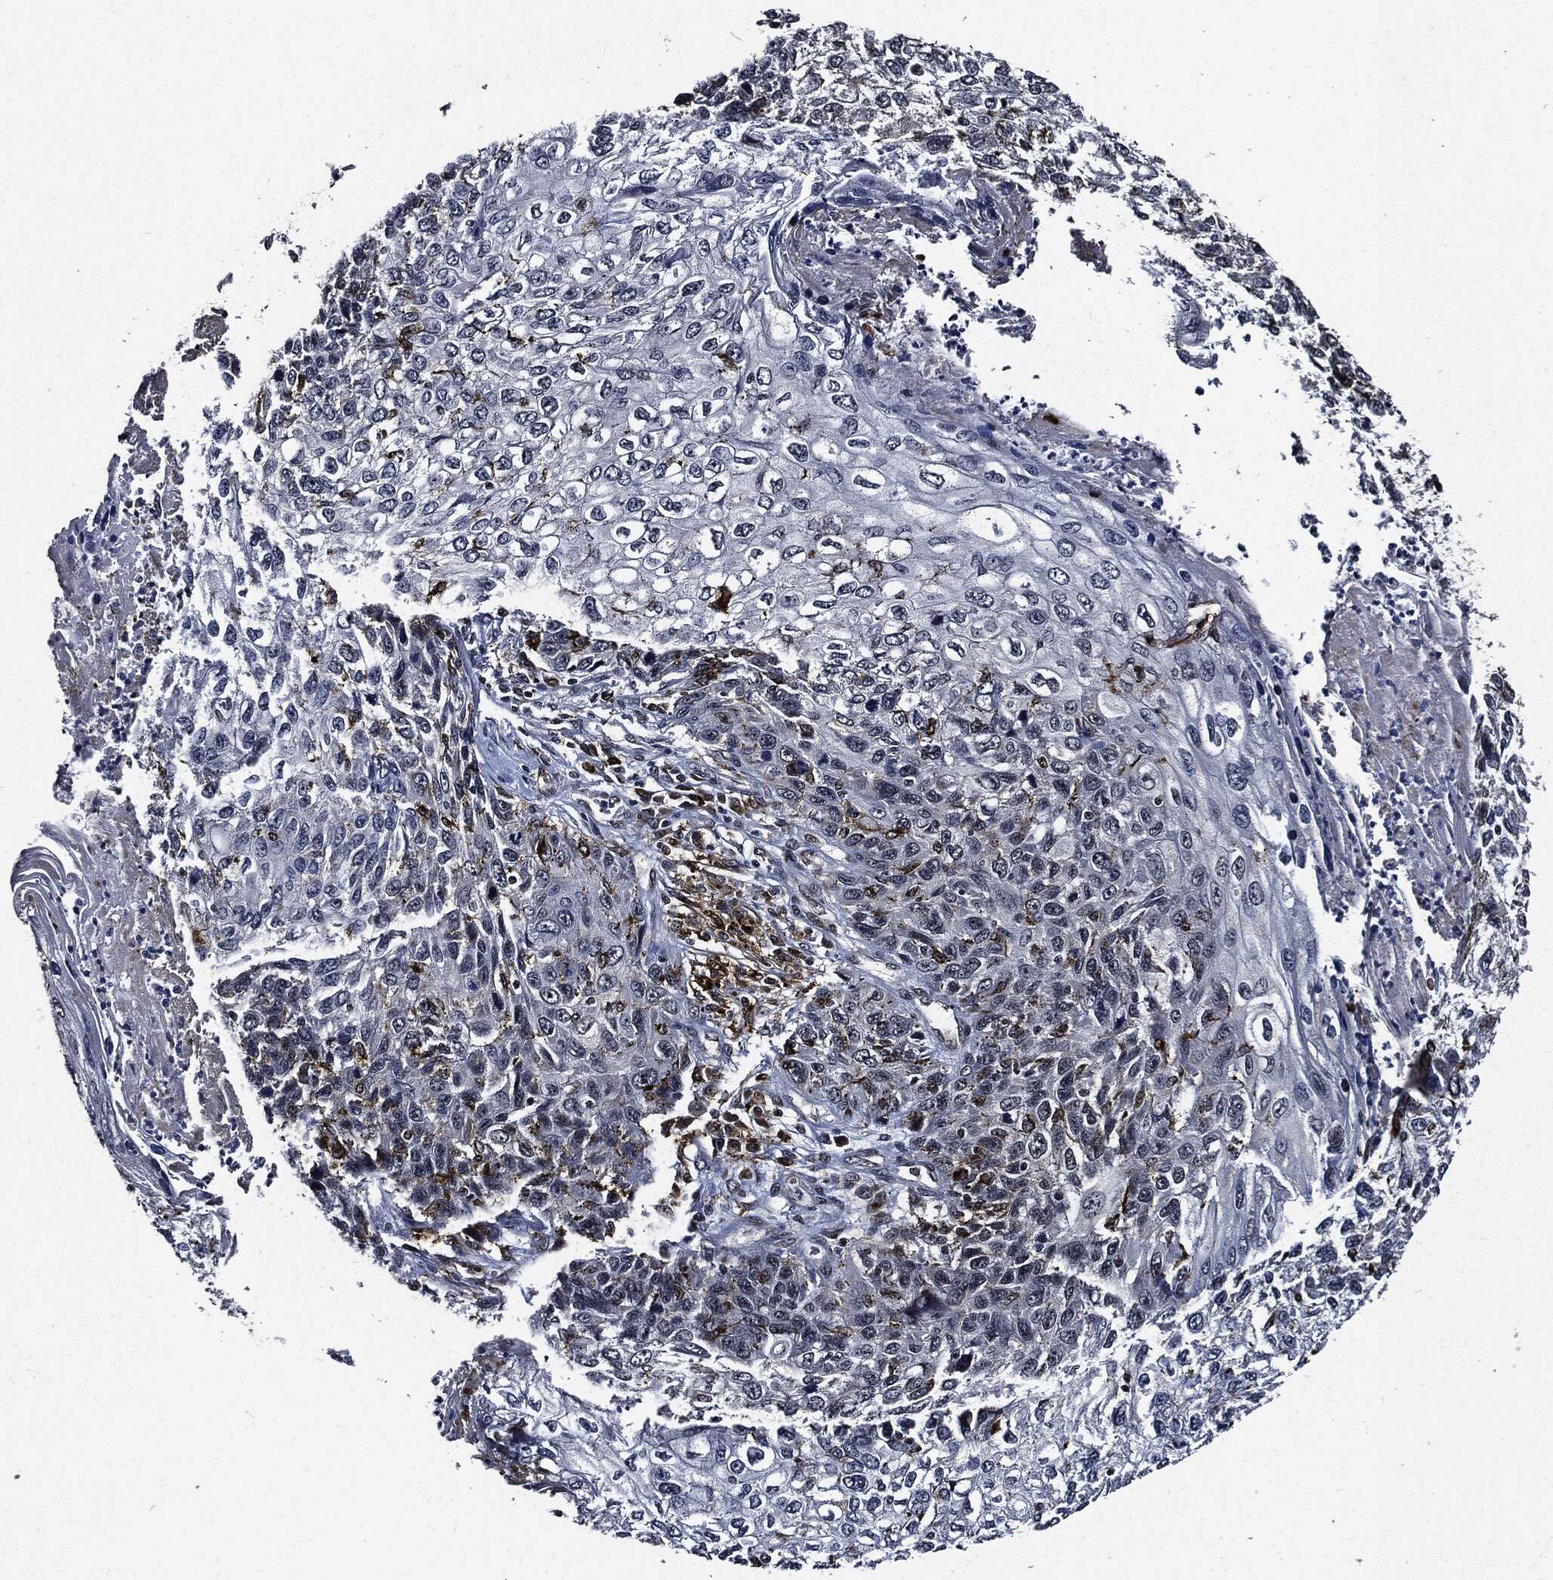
{"staining": {"intensity": "negative", "quantity": "none", "location": "none"}, "tissue": "skin cancer", "cell_type": "Tumor cells", "image_type": "cancer", "snomed": [{"axis": "morphology", "description": "Squamous cell carcinoma, NOS"}, {"axis": "topography", "description": "Skin"}], "caption": "Skin squamous cell carcinoma stained for a protein using immunohistochemistry reveals no positivity tumor cells.", "gene": "SUGT1", "patient": {"sex": "male", "age": 92}}